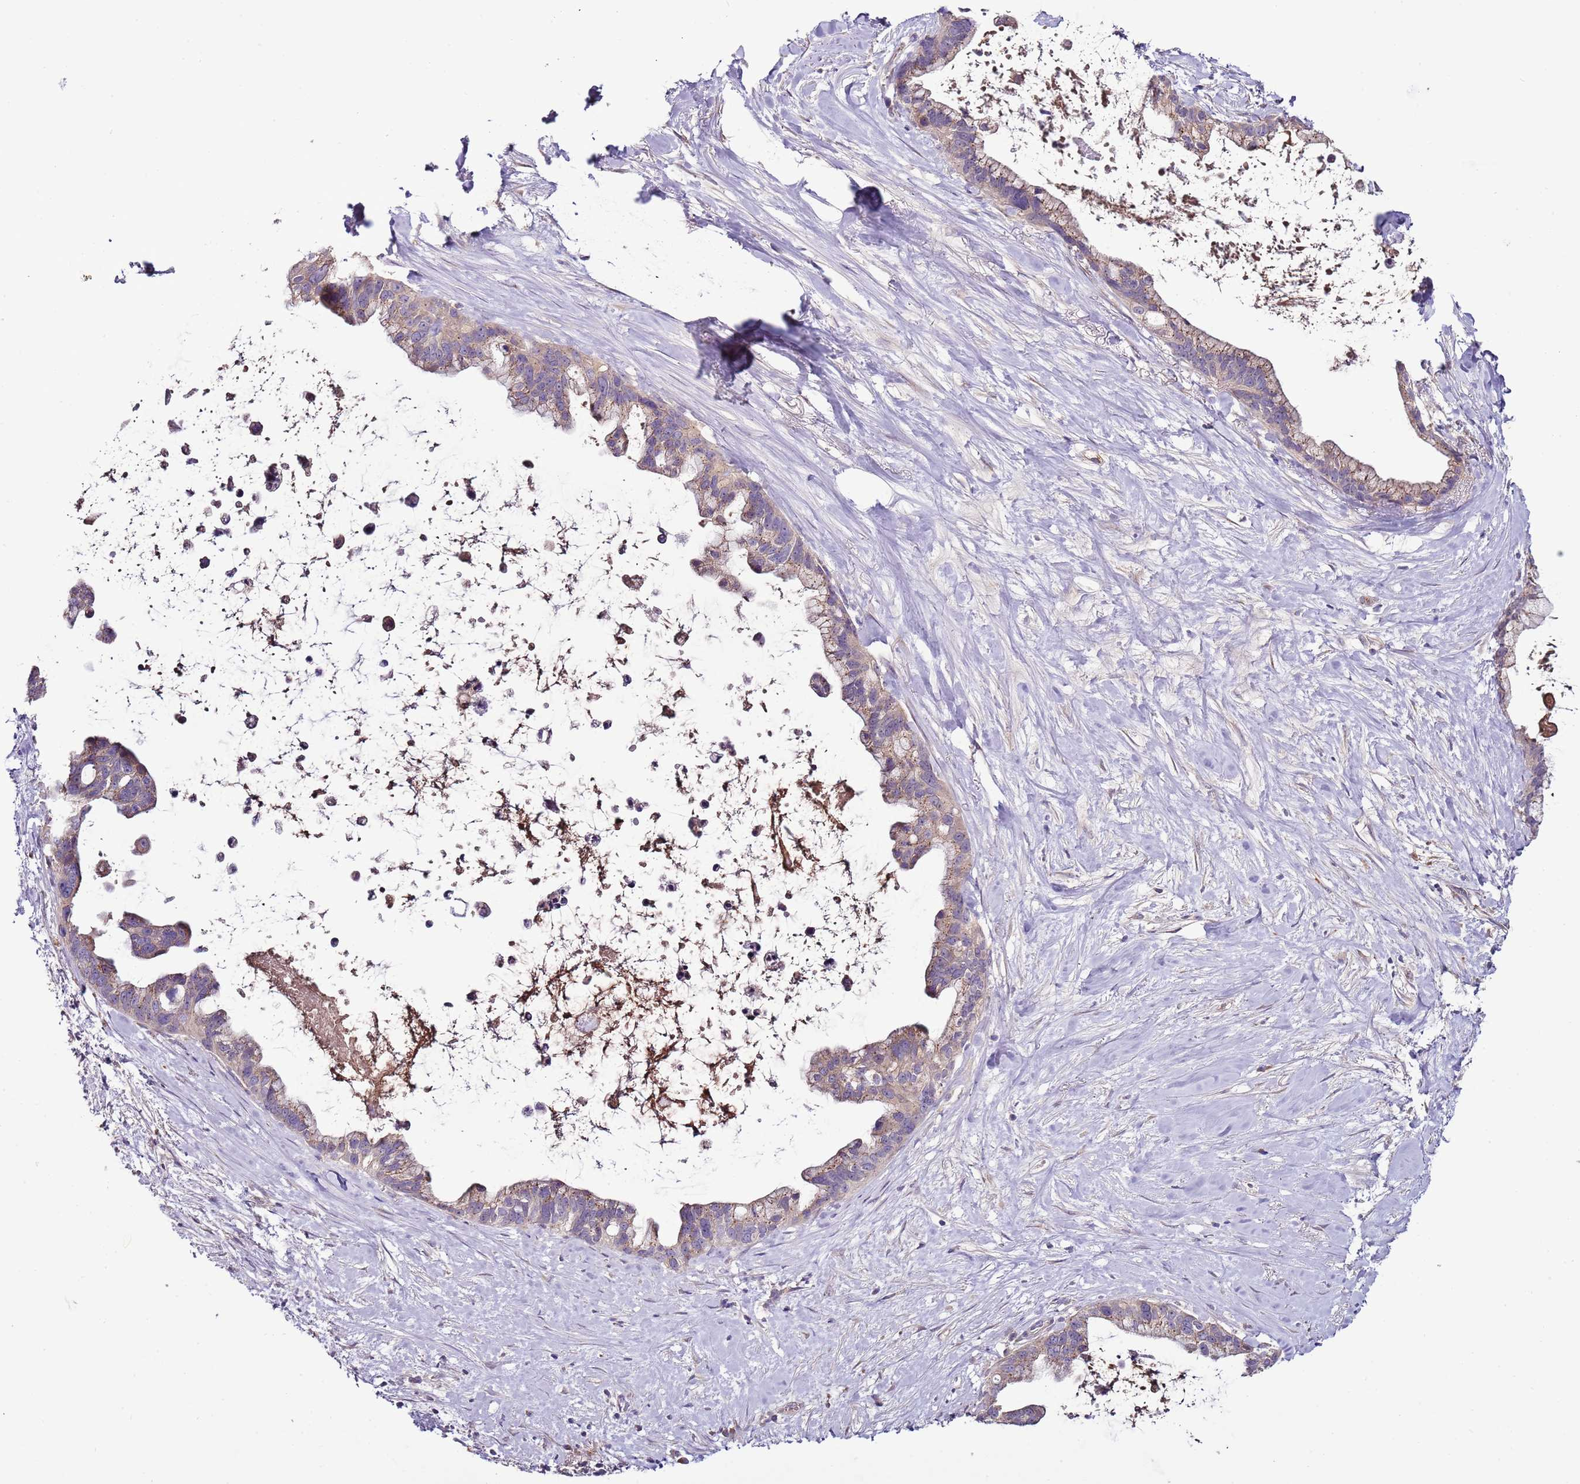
{"staining": {"intensity": "weak", "quantity": "25%-75%", "location": "cytoplasmic/membranous"}, "tissue": "pancreatic cancer", "cell_type": "Tumor cells", "image_type": "cancer", "snomed": [{"axis": "morphology", "description": "Adenocarcinoma, NOS"}, {"axis": "topography", "description": "Pancreas"}], "caption": "A photomicrograph of pancreatic adenocarcinoma stained for a protein demonstrates weak cytoplasmic/membranous brown staining in tumor cells.", "gene": "FAM20A", "patient": {"sex": "female", "age": 83}}